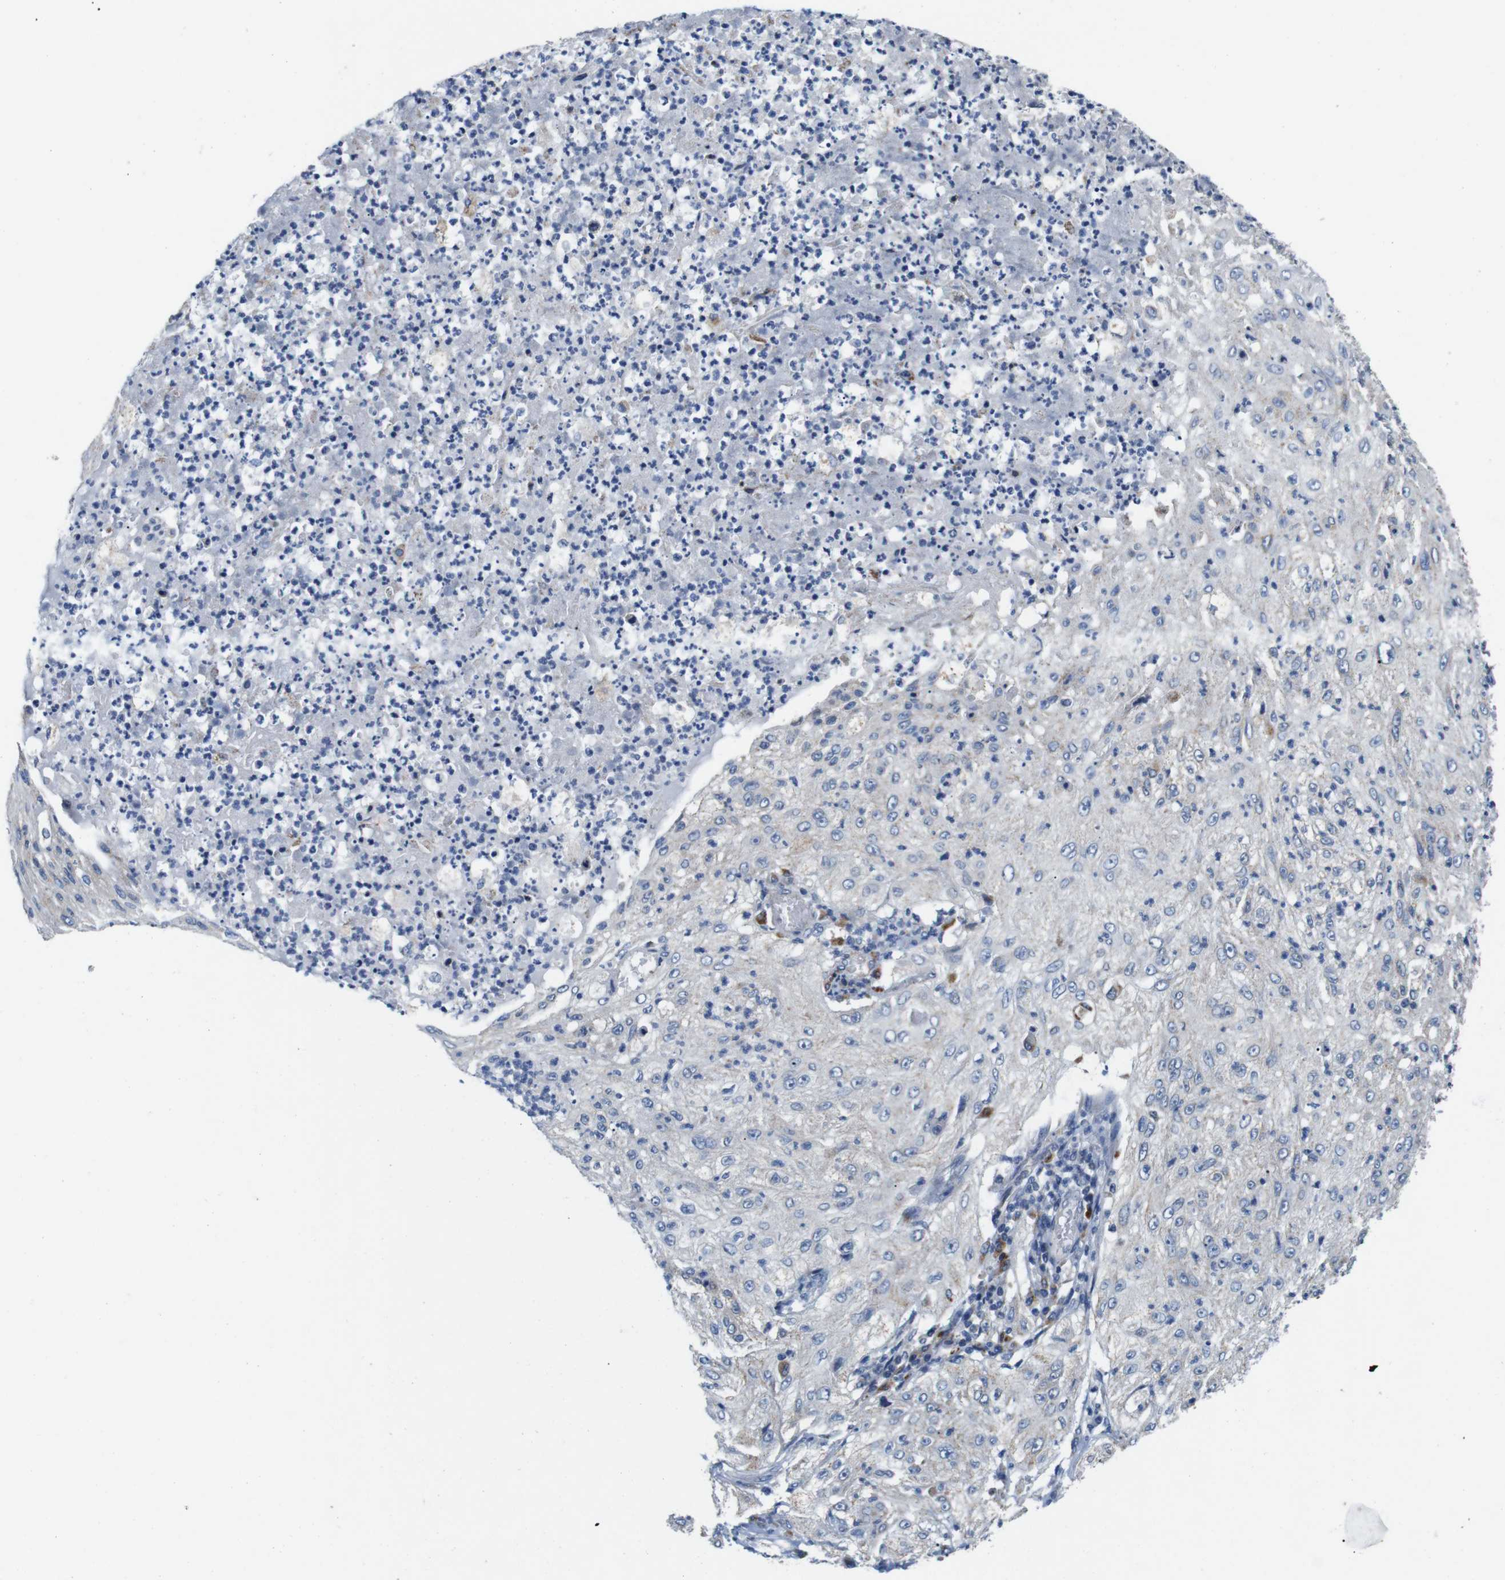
{"staining": {"intensity": "moderate", "quantity": "<25%", "location": "cytoplasmic/membranous"}, "tissue": "lung cancer", "cell_type": "Tumor cells", "image_type": "cancer", "snomed": [{"axis": "morphology", "description": "Inflammation, NOS"}, {"axis": "morphology", "description": "Squamous cell carcinoma, NOS"}, {"axis": "topography", "description": "Lymph node"}, {"axis": "topography", "description": "Soft tissue"}, {"axis": "topography", "description": "Lung"}], "caption": "An image of human lung cancer (squamous cell carcinoma) stained for a protein exhibits moderate cytoplasmic/membranous brown staining in tumor cells.", "gene": "F2RL1", "patient": {"sex": "male", "age": 66}}